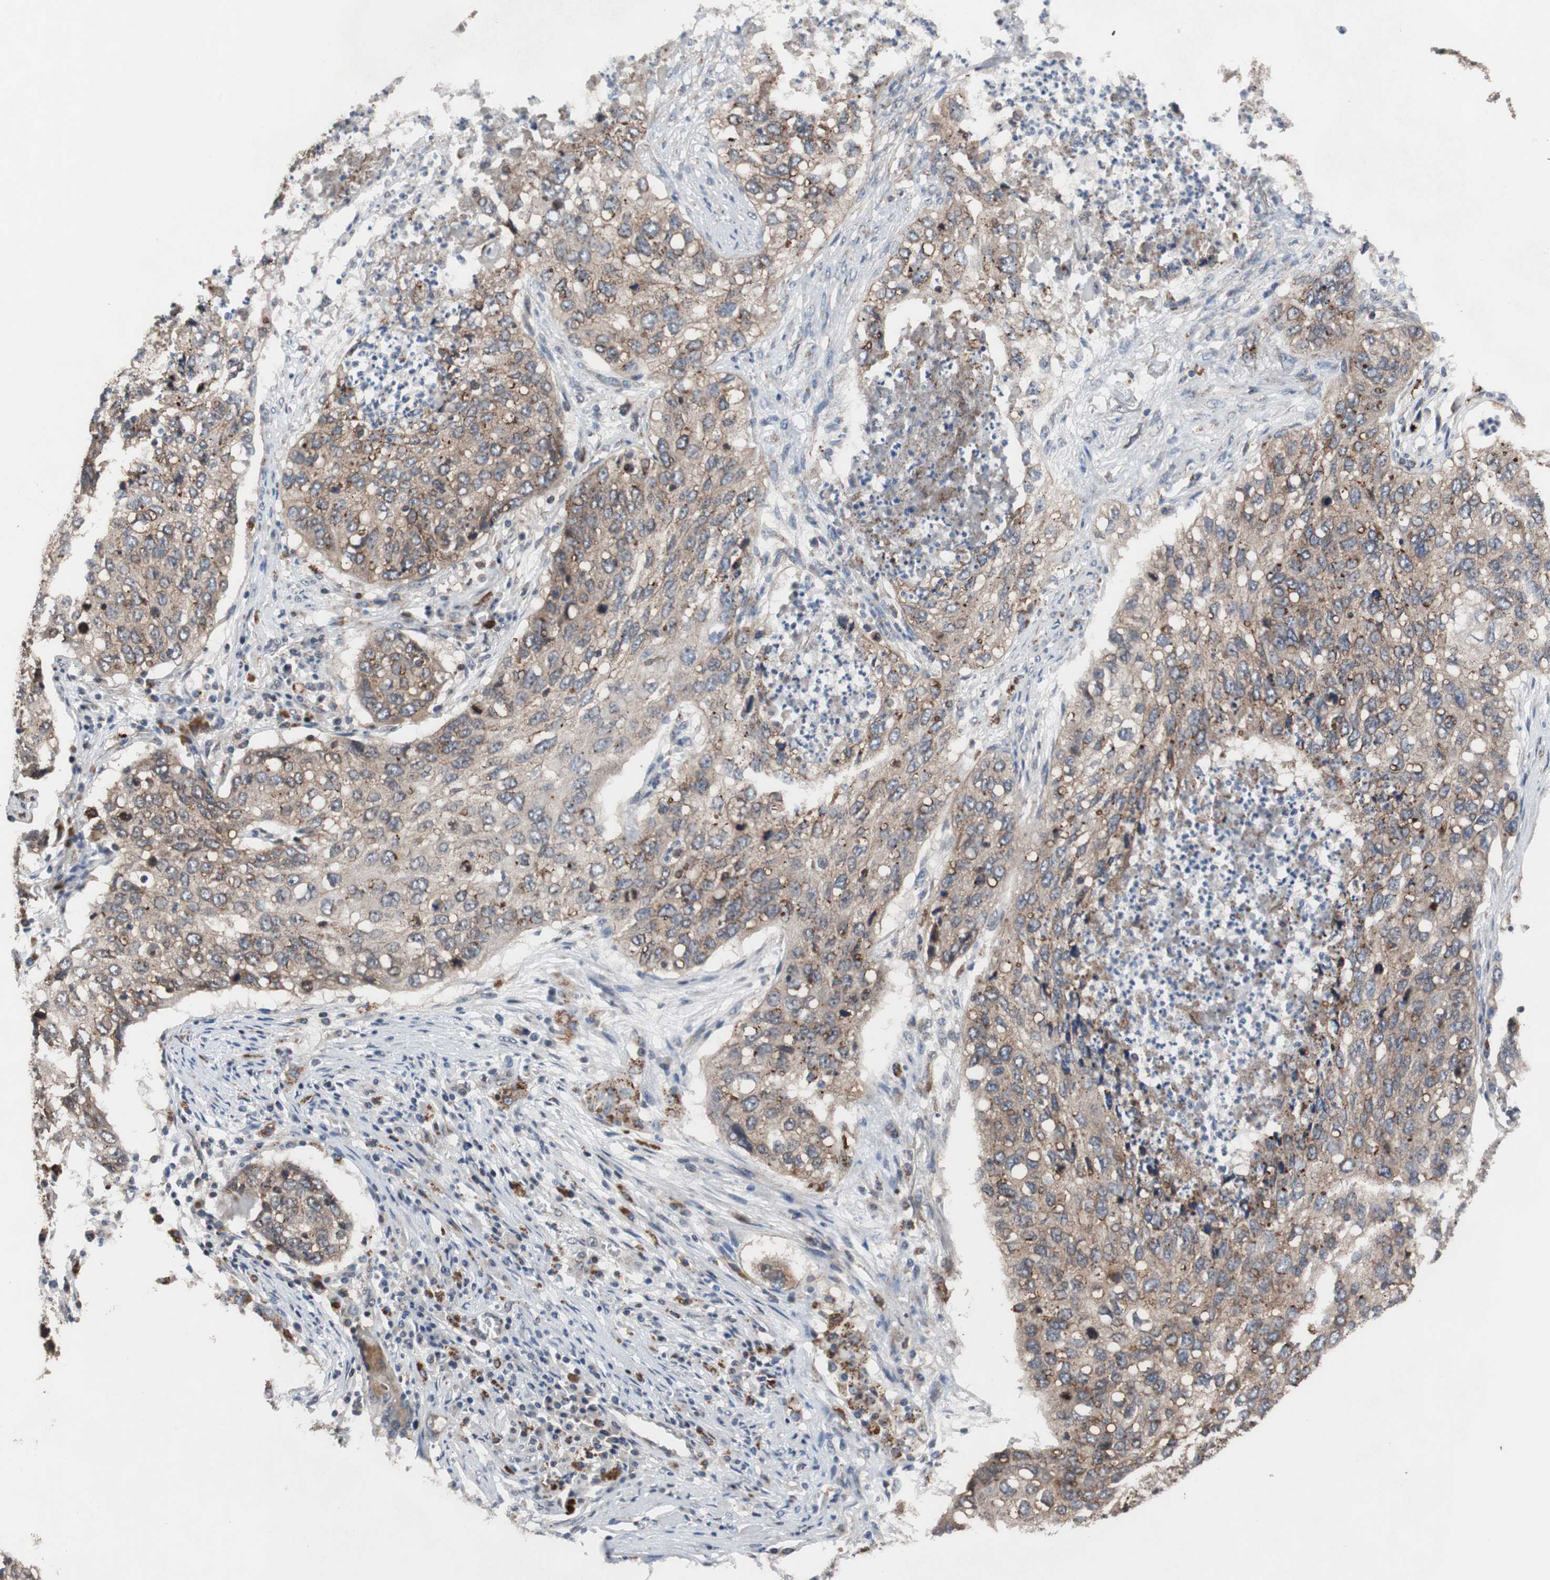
{"staining": {"intensity": "strong", "quantity": ">75%", "location": "cytoplasmic/membranous"}, "tissue": "lung cancer", "cell_type": "Tumor cells", "image_type": "cancer", "snomed": [{"axis": "morphology", "description": "Squamous cell carcinoma, NOS"}, {"axis": "topography", "description": "Lung"}], "caption": "Lung squamous cell carcinoma tissue shows strong cytoplasmic/membranous staining in about >75% of tumor cells, visualized by immunohistochemistry.", "gene": "USP10", "patient": {"sex": "female", "age": 63}}